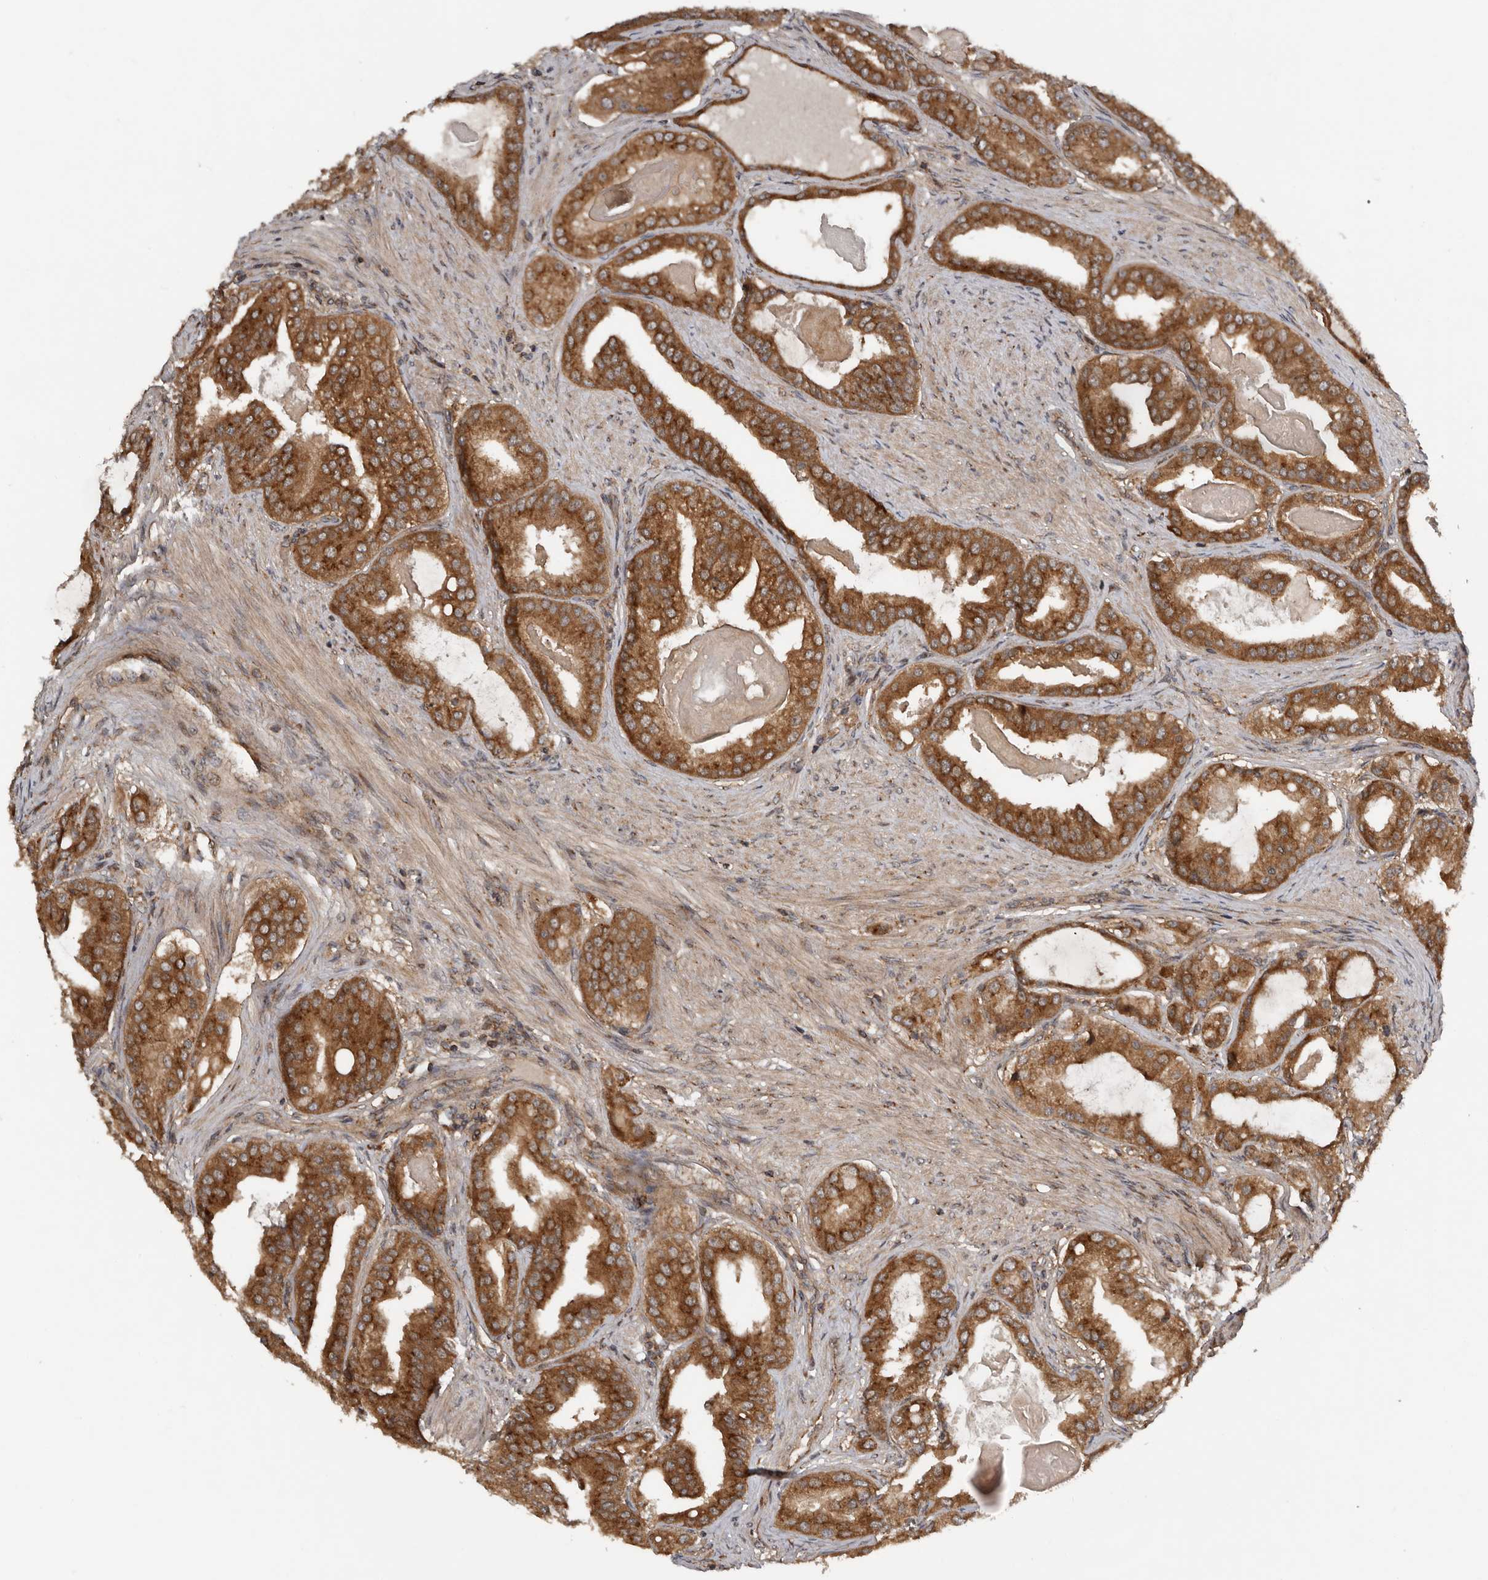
{"staining": {"intensity": "strong", "quantity": ">75%", "location": "cytoplasmic/membranous"}, "tissue": "prostate cancer", "cell_type": "Tumor cells", "image_type": "cancer", "snomed": [{"axis": "morphology", "description": "Adenocarcinoma, High grade"}, {"axis": "topography", "description": "Prostate"}], "caption": "IHC image of neoplastic tissue: human prostate cancer stained using immunohistochemistry (IHC) demonstrates high levels of strong protein expression localized specifically in the cytoplasmic/membranous of tumor cells, appearing as a cytoplasmic/membranous brown color.", "gene": "CCDC190", "patient": {"sex": "male", "age": 60}}